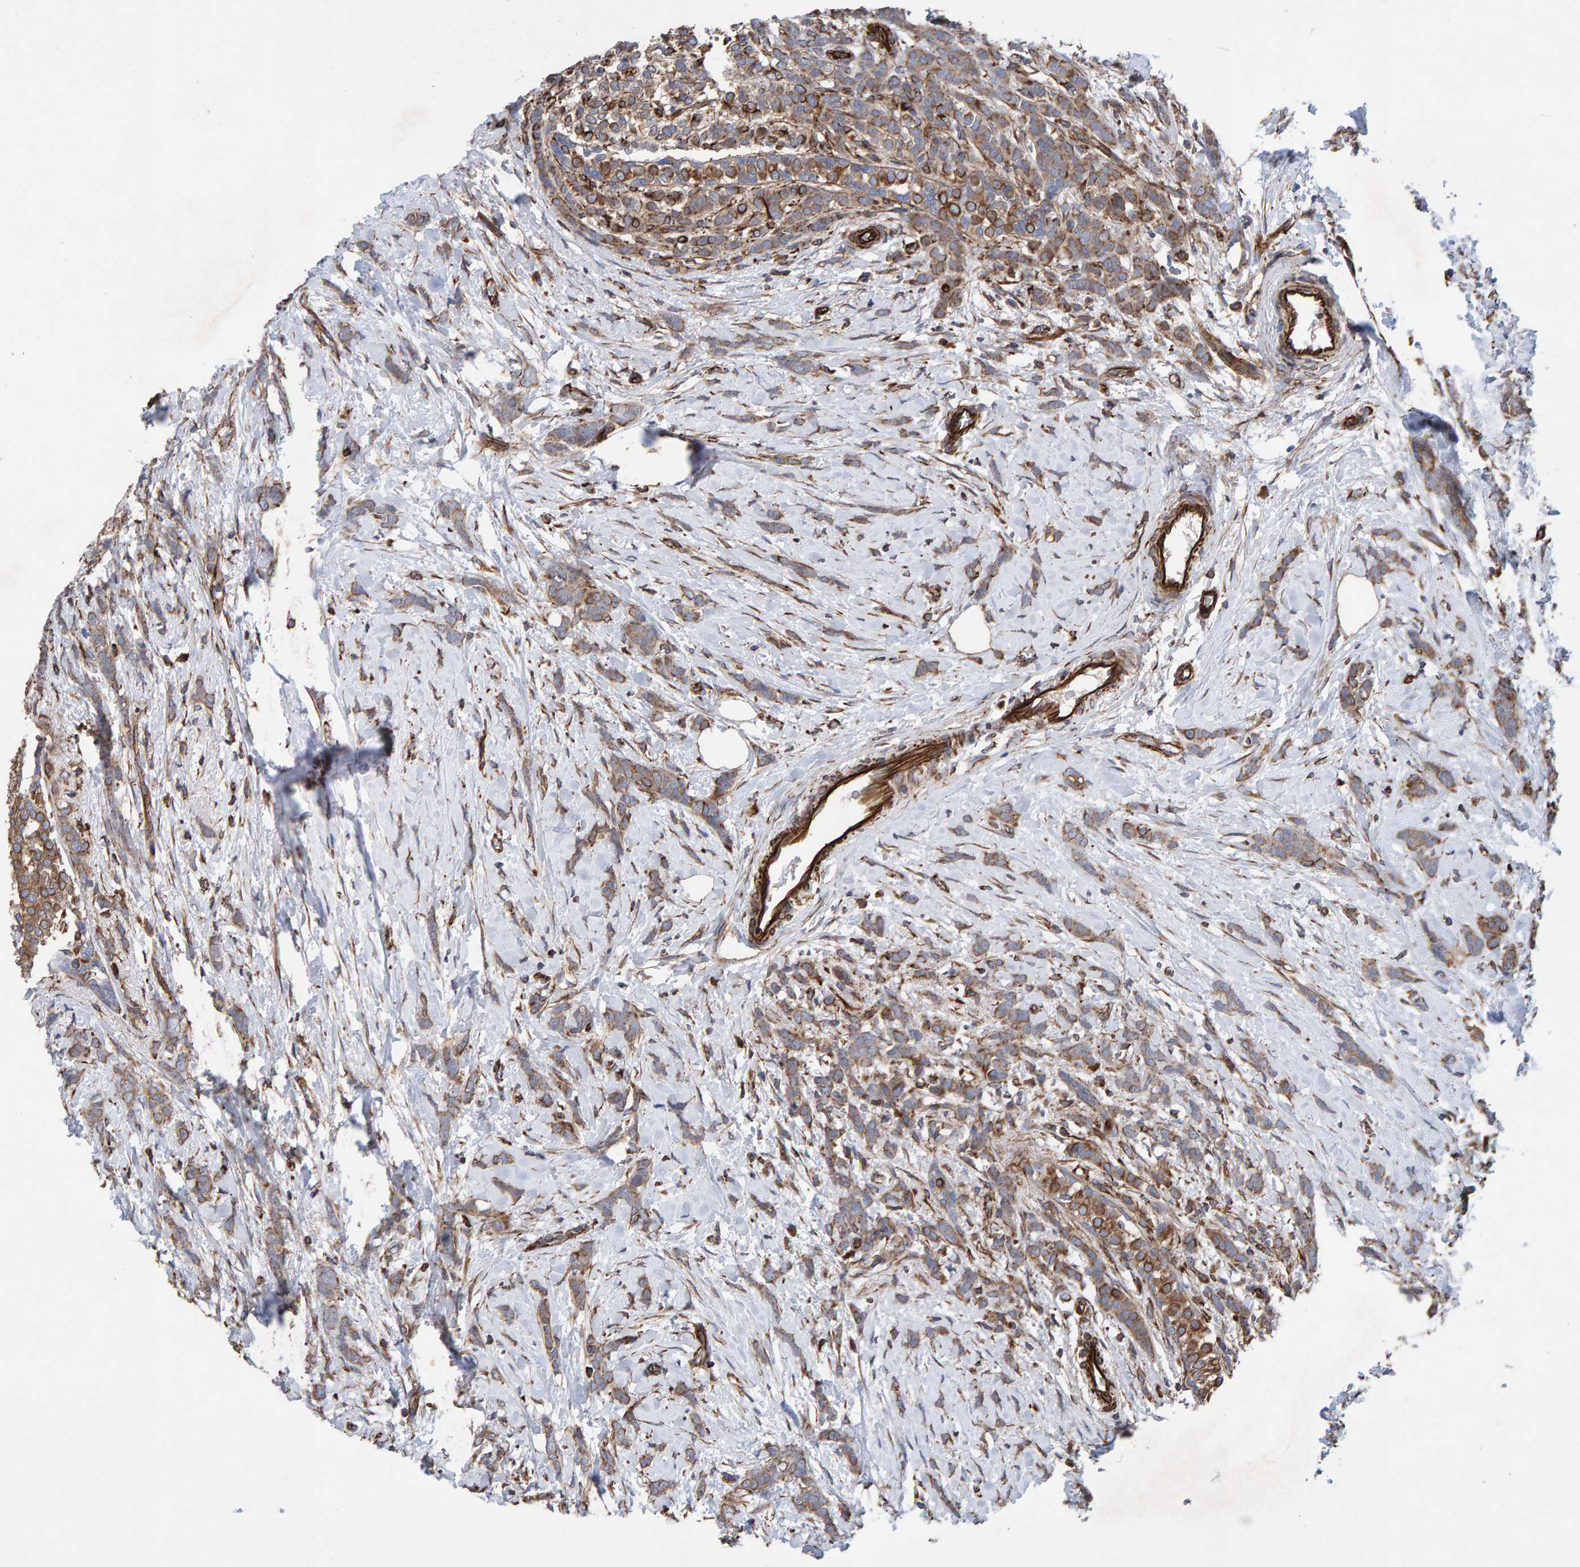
{"staining": {"intensity": "moderate", "quantity": ">75%", "location": "cytoplasmic/membranous"}, "tissue": "breast cancer", "cell_type": "Tumor cells", "image_type": "cancer", "snomed": [{"axis": "morphology", "description": "Lobular carcinoma, in situ"}, {"axis": "morphology", "description": "Lobular carcinoma"}, {"axis": "topography", "description": "Breast"}], "caption": "Protein staining of breast lobular carcinoma tissue demonstrates moderate cytoplasmic/membranous positivity in approximately >75% of tumor cells.", "gene": "ZNF347", "patient": {"sex": "female", "age": 41}}